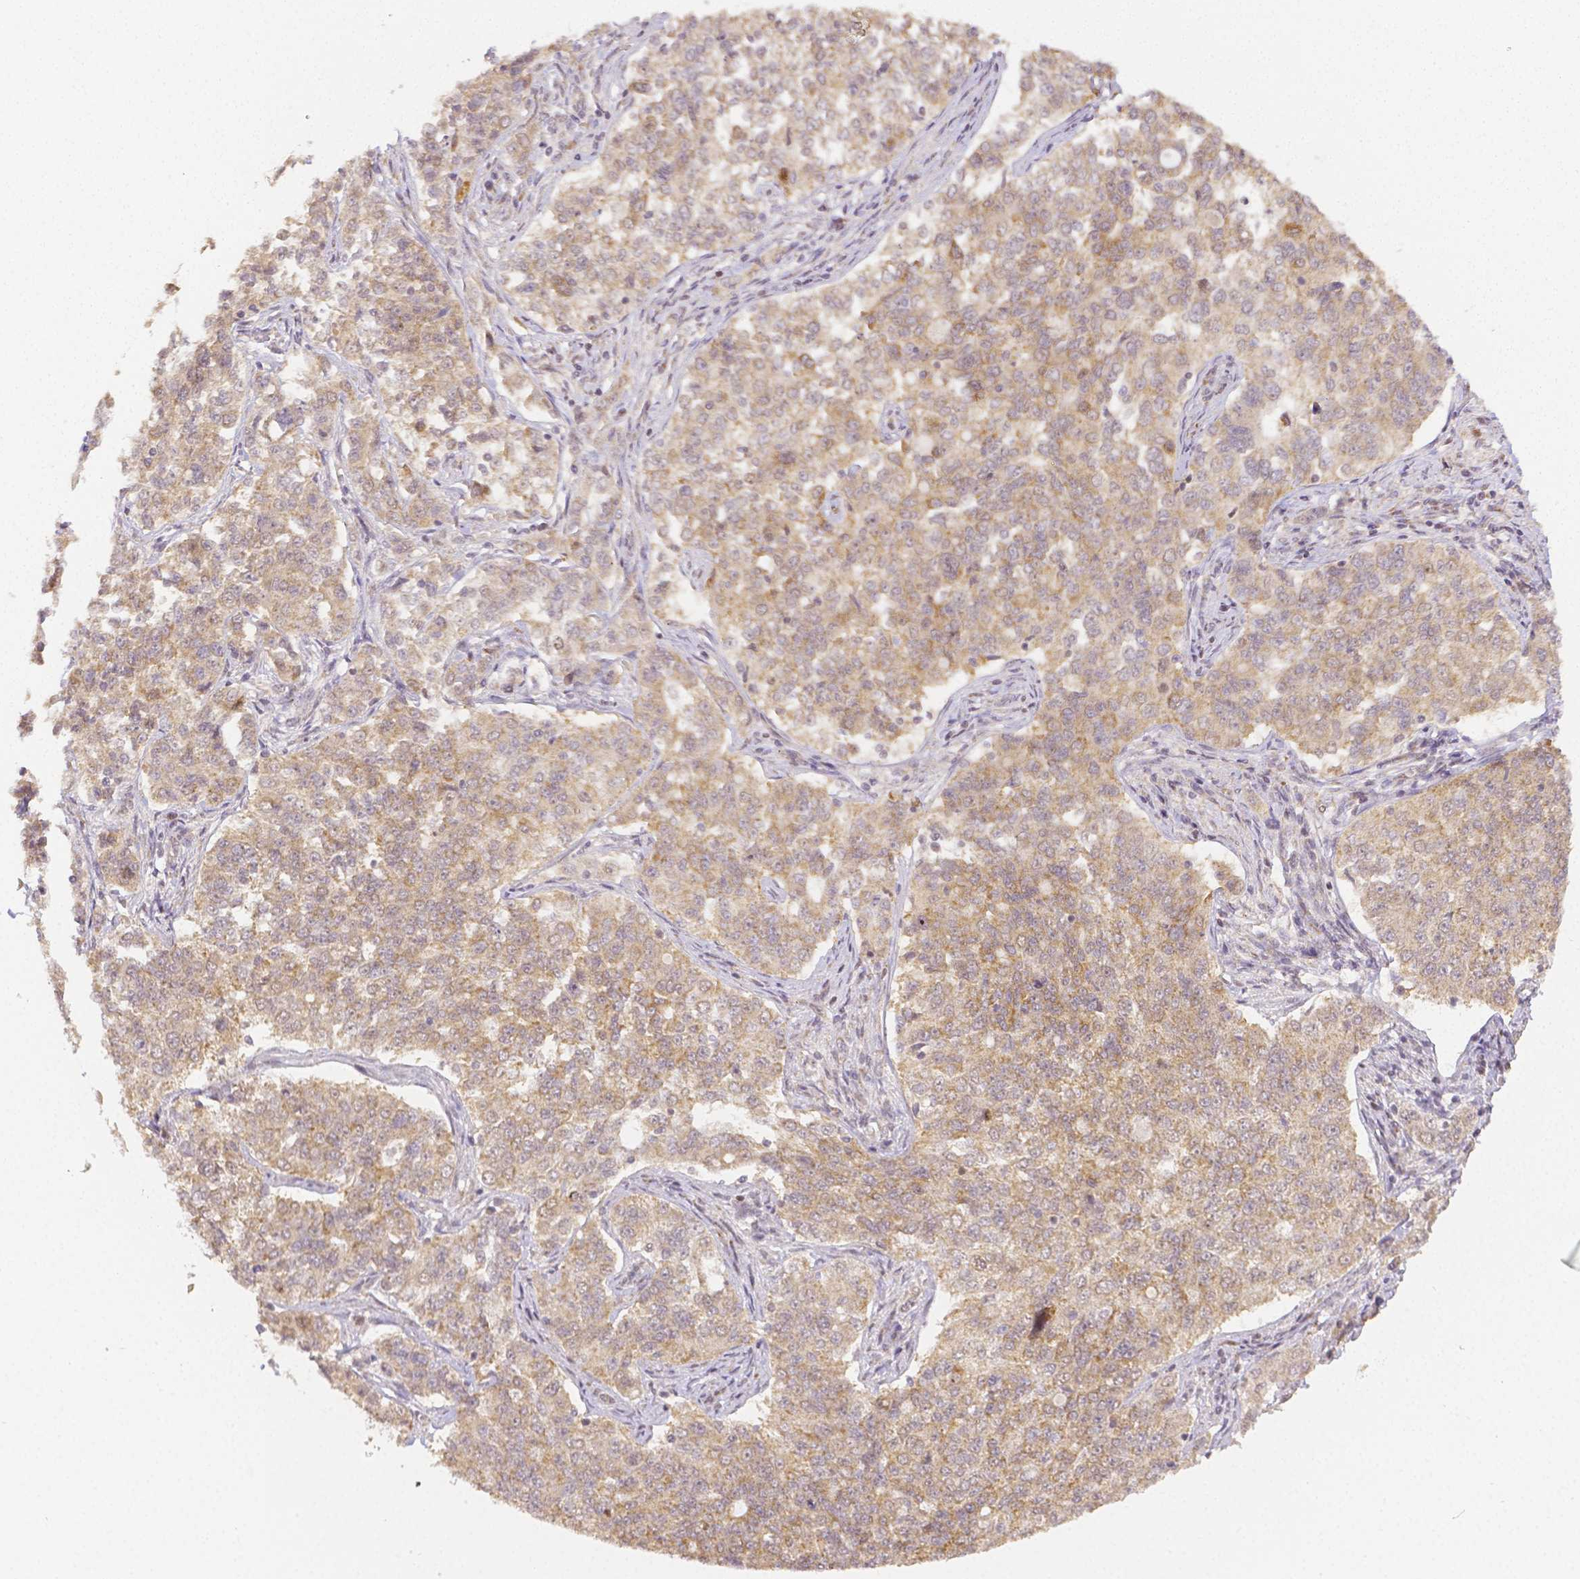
{"staining": {"intensity": "weak", "quantity": ">75%", "location": "cytoplasmic/membranous"}, "tissue": "endometrial cancer", "cell_type": "Tumor cells", "image_type": "cancer", "snomed": [{"axis": "morphology", "description": "Adenocarcinoma, NOS"}, {"axis": "topography", "description": "Endometrium"}], "caption": "Endometrial cancer stained with a protein marker reveals weak staining in tumor cells.", "gene": "RHOT1", "patient": {"sex": "female", "age": 43}}